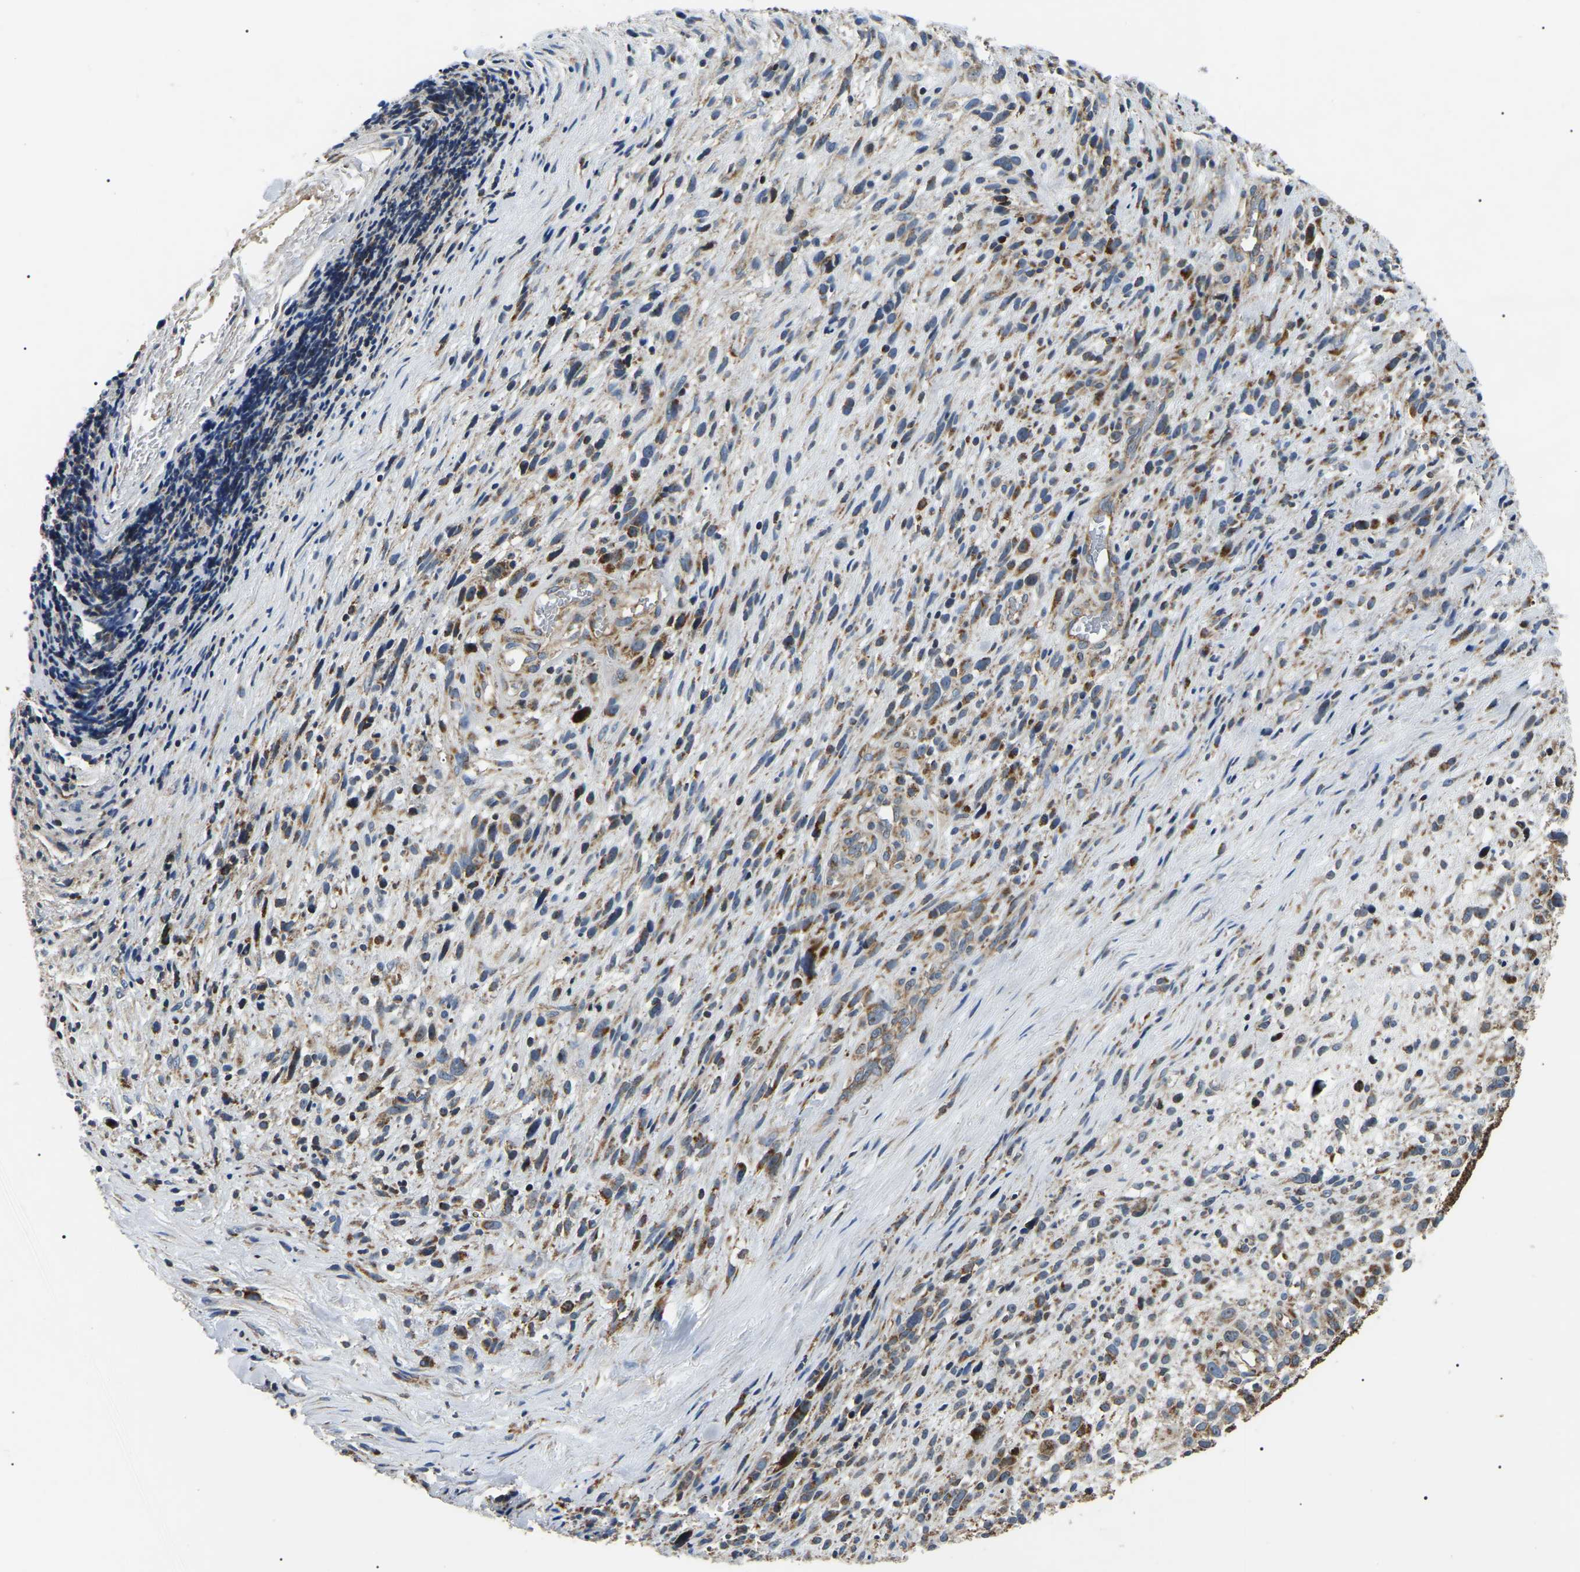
{"staining": {"intensity": "moderate", "quantity": ">75%", "location": "cytoplasmic/membranous"}, "tissue": "melanoma", "cell_type": "Tumor cells", "image_type": "cancer", "snomed": [{"axis": "morphology", "description": "Malignant melanoma, NOS"}, {"axis": "topography", "description": "Skin"}], "caption": "Immunohistochemical staining of malignant melanoma demonstrates medium levels of moderate cytoplasmic/membranous protein staining in about >75% of tumor cells.", "gene": "PPM1E", "patient": {"sex": "female", "age": 55}}